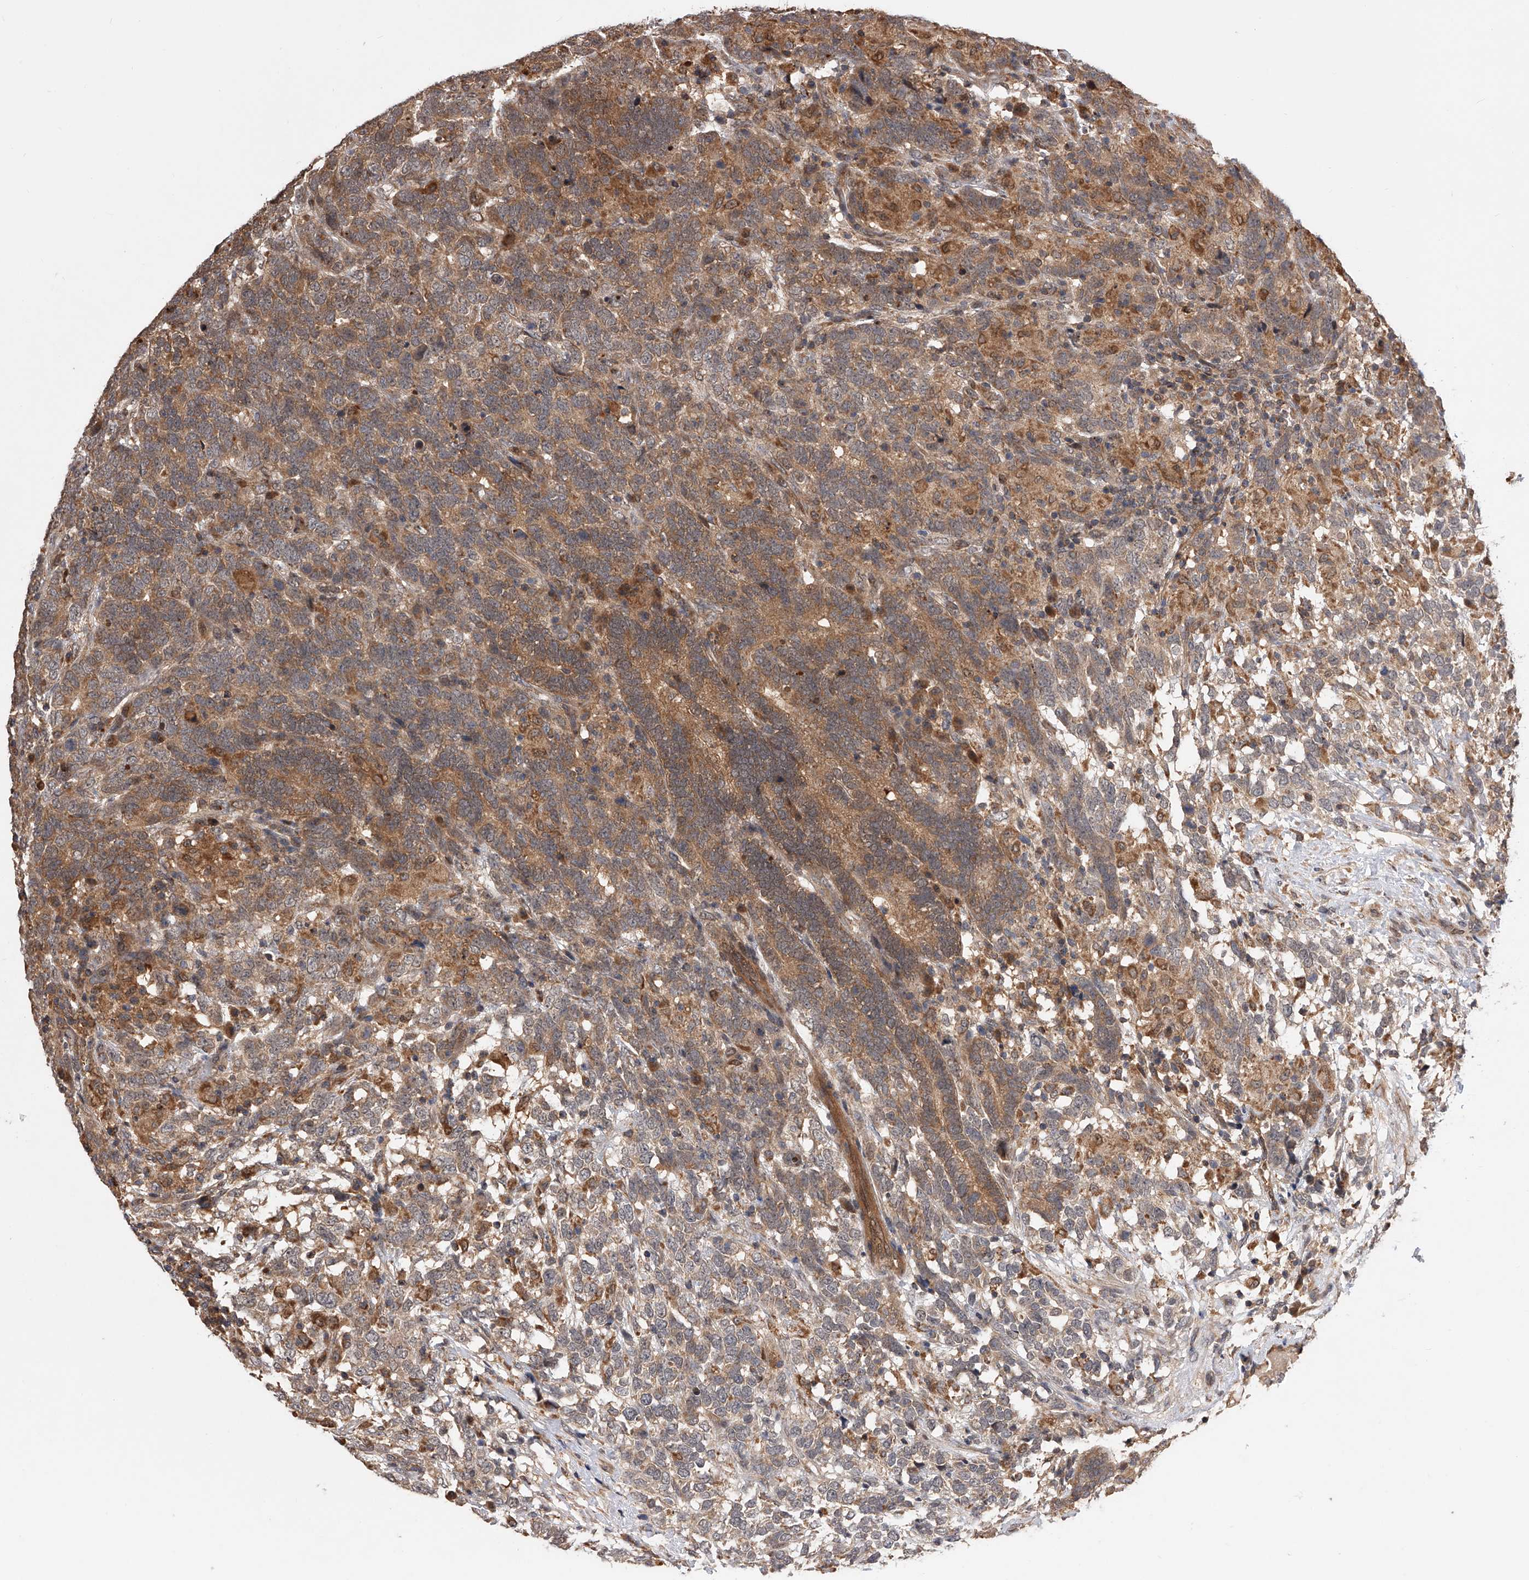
{"staining": {"intensity": "moderate", "quantity": ">75%", "location": "cytoplasmic/membranous"}, "tissue": "testis cancer", "cell_type": "Tumor cells", "image_type": "cancer", "snomed": [{"axis": "morphology", "description": "Carcinoma, Embryonal, NOS"}, {"axis": "topography", "description": "Testis"}], "caption": "Immunohistochemistry (IHC) staining of testis cancer, which exhibits medium levels of moderate cytoplasmic/membranous positivity in about >75% of tumor cells indicating moderate cytoplasmic/membranous protein staining. The staining was performed using DAB (brown) for protein detection and nuclei were counterstained in hematoxylin (blue).", "gene": "GMDS", "patient": {"sex": "male", "age": 26}}